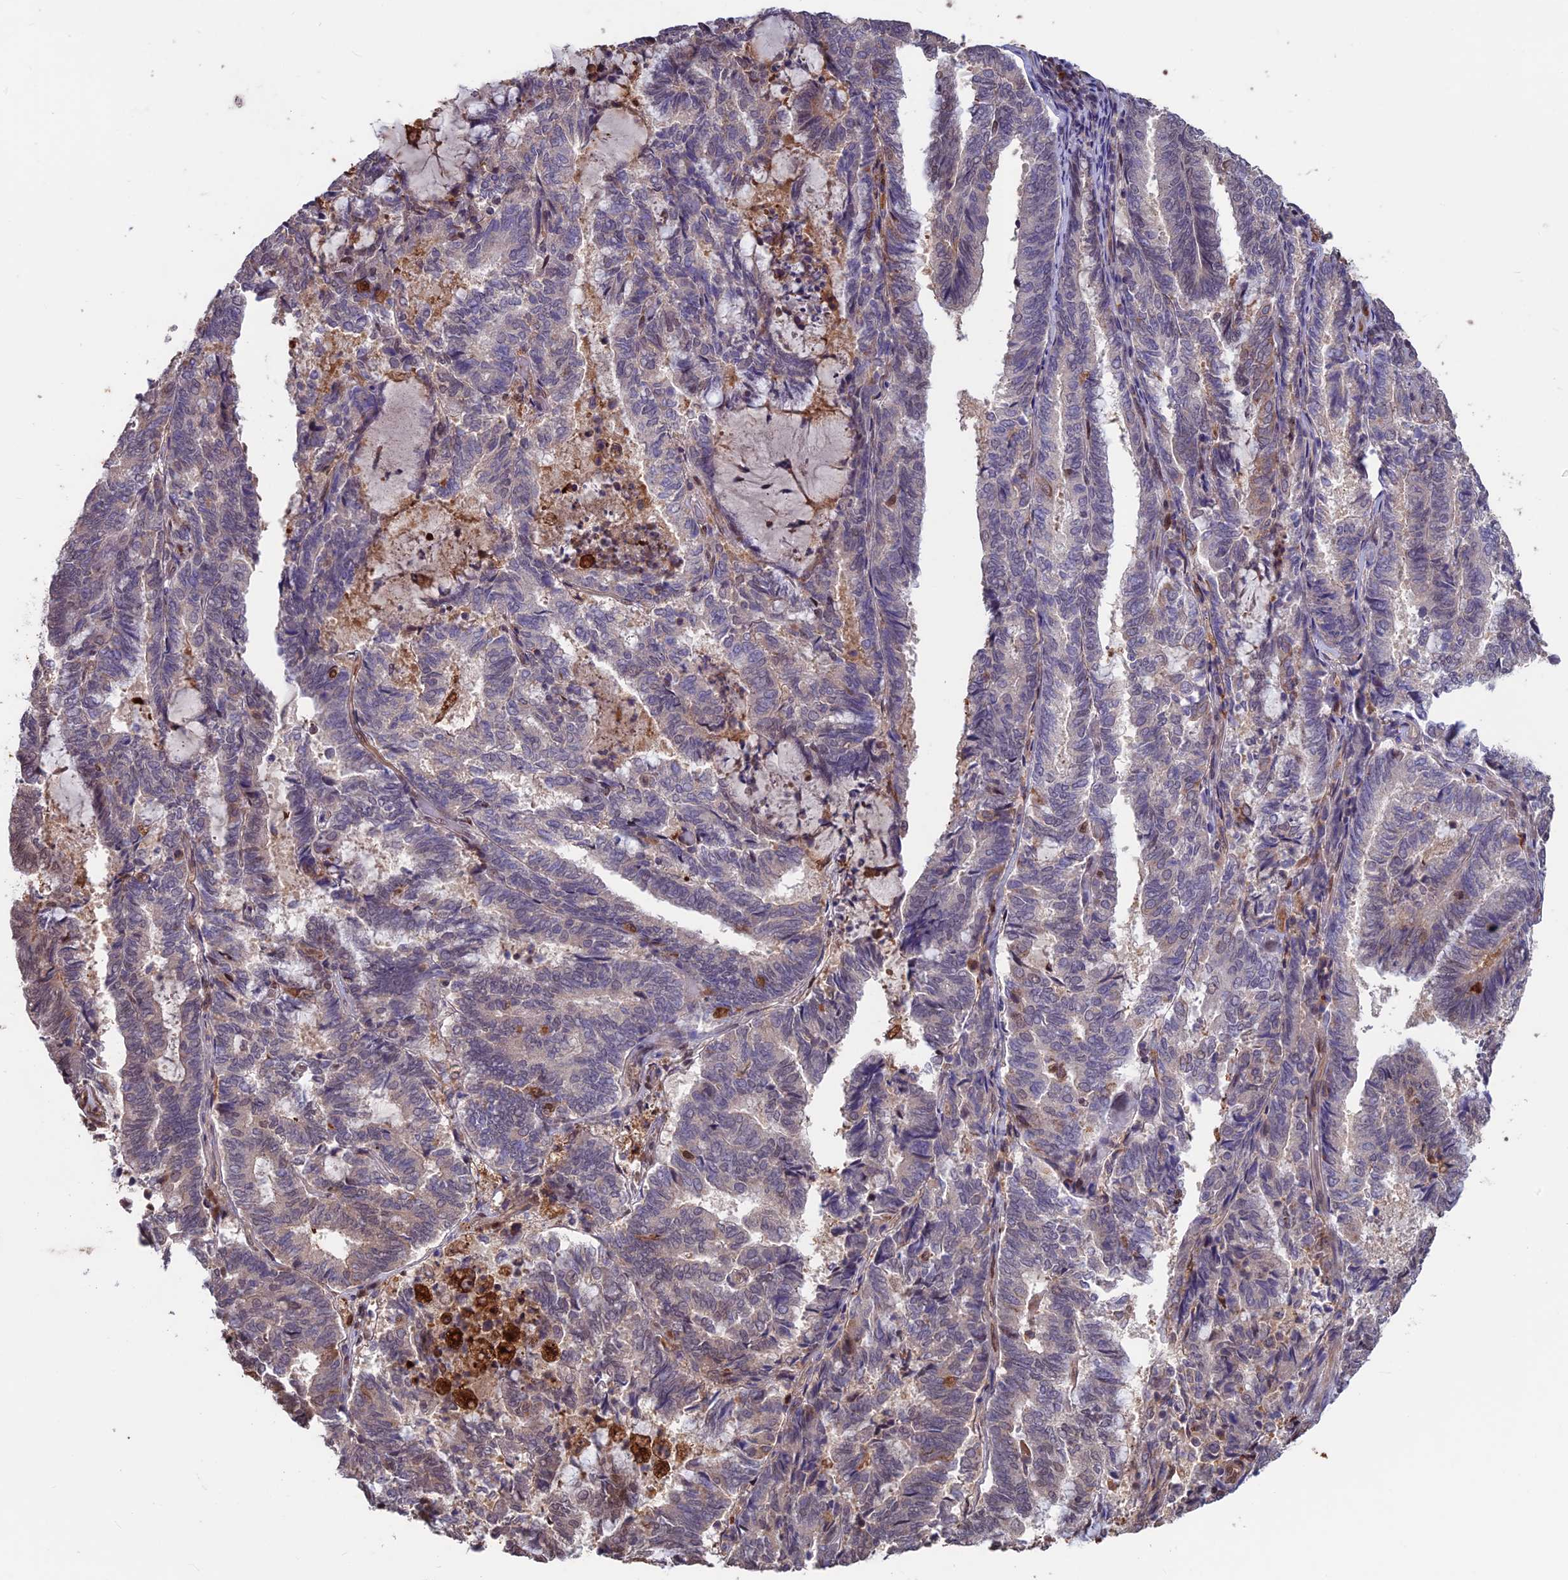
{"staining": {"intensity": "weak", "quantity": "<25%", "location": "nuclear"}, "tissue": "endometrial cancer", "cell_type": "Tumor cells", "image_type": "cancer", "snomed": [{"axis": "morphology", "description": "Adenocarcinoma, NOS"}, {"axis": "topography", "description": "Endometrium"}], "caption": "There is no significant positivity in tumor cells of endometrial adenocarcinoma. Brightfield microscopy of IHC stained with DAB (brown) and hematoxylin (blue), captured at high magnification.", "gene": "MAST2", "patient": {"sex": "female", "age": 80}}